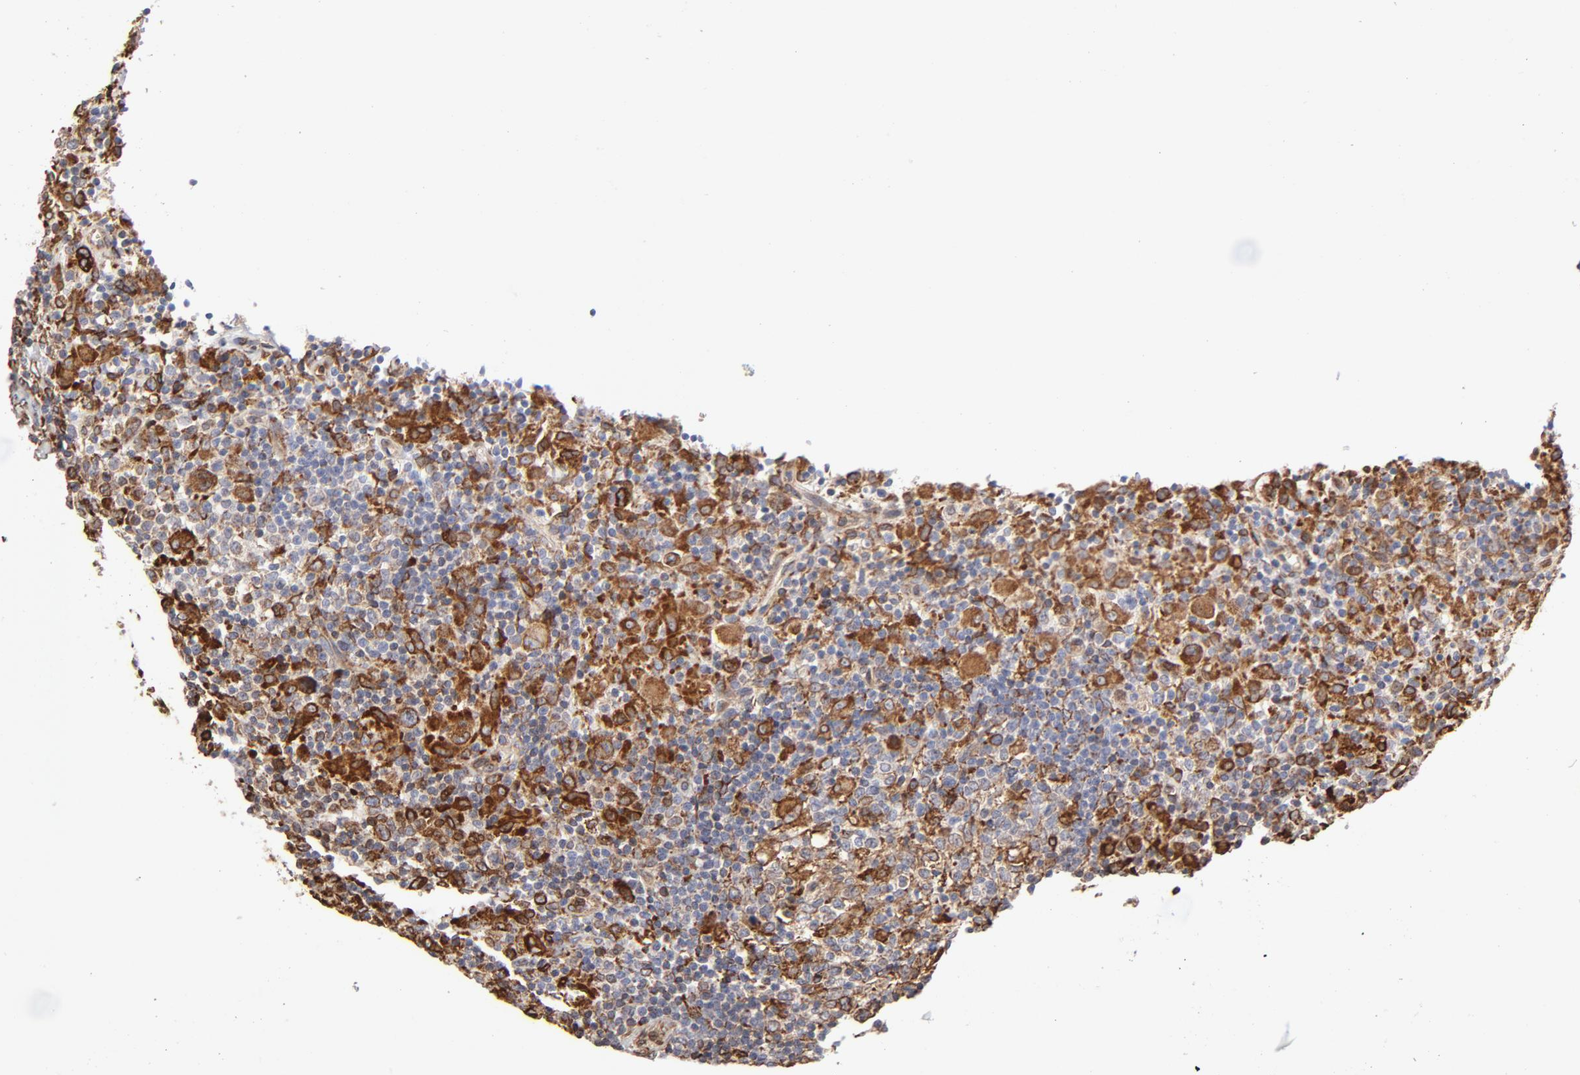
{"staining": {"intensity": "strong", "quantity": "25%-75%", "location": "cytoplasmic/membranous"}, "tissue": "lymphoma", "cell_type": "Tumor cells", "image_type": "cancer", "snomed": [{"axis": "morphology", "description": "Hodgkin's disease, NOS"}, {"axis": "topography", "description": "Lymph node"}], "caption": "Tumor cells reveal strong cytoplasmic/membranous staining in about 25%-75% of cells in lymphoma.", "gene": "CANX", "patient": {"sex": "male", "age": 65}}